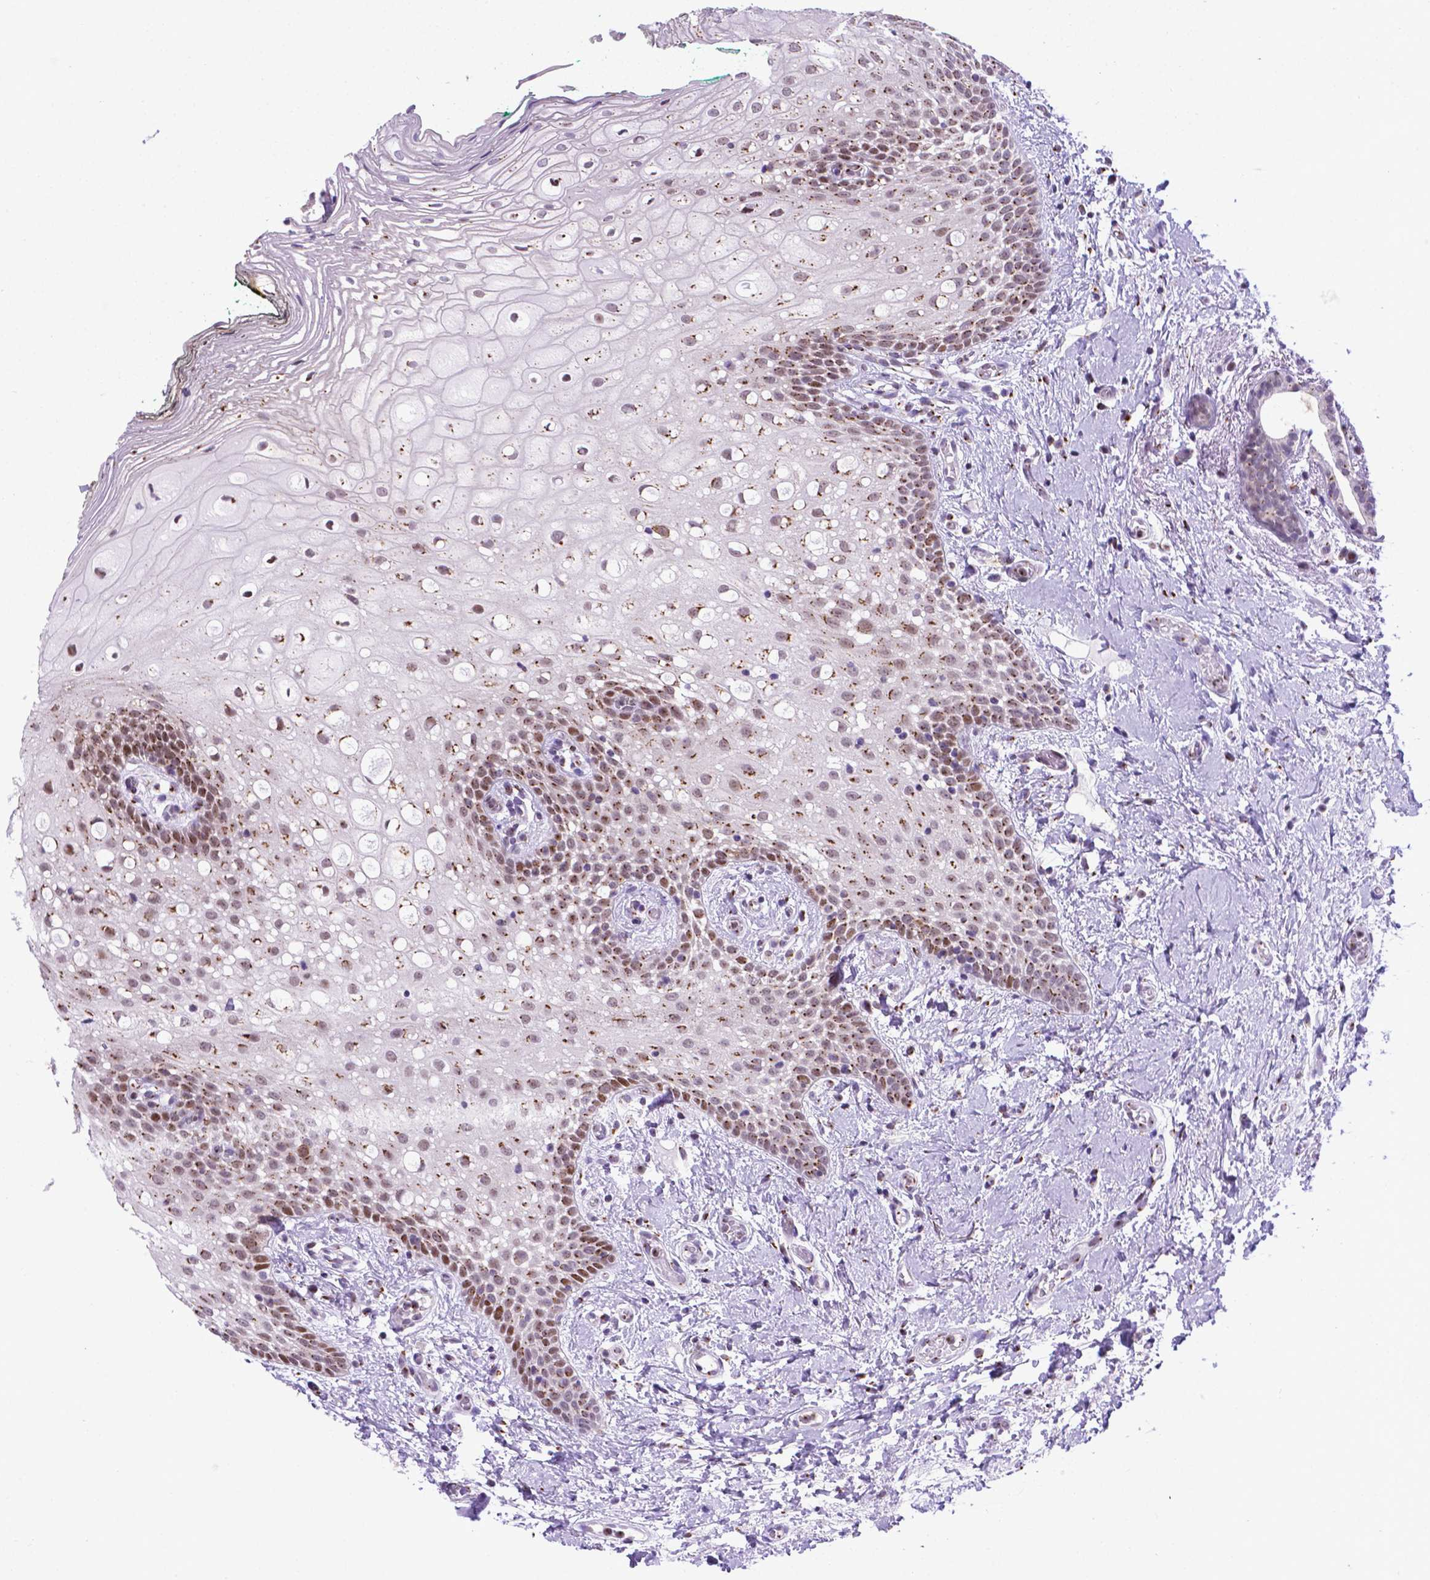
{"staining": {"intensity": "moderate", "quantity": "25%-75%", "location": "cytoplasmic/membranous"}, "tissue": "oral mucosa", "cell_type": "Squamous epithelial cells", "image_type": "normal", "snomed": [{"axis": "morphology", "description": "Normal tissue, NOS"}, {"axis": "topography", "description": "Oral tissue"}], "caption": "A histopathology image of human oral mucosa stained for a protein reveals moderate cytoplasmic/membranous brown staining in squamous epithelial cells. (brown staining indicates protein expression, while blue staining denotes nuclei).", "gene": "MRPL10", "patient": {"sex": "female", "age": 83}}